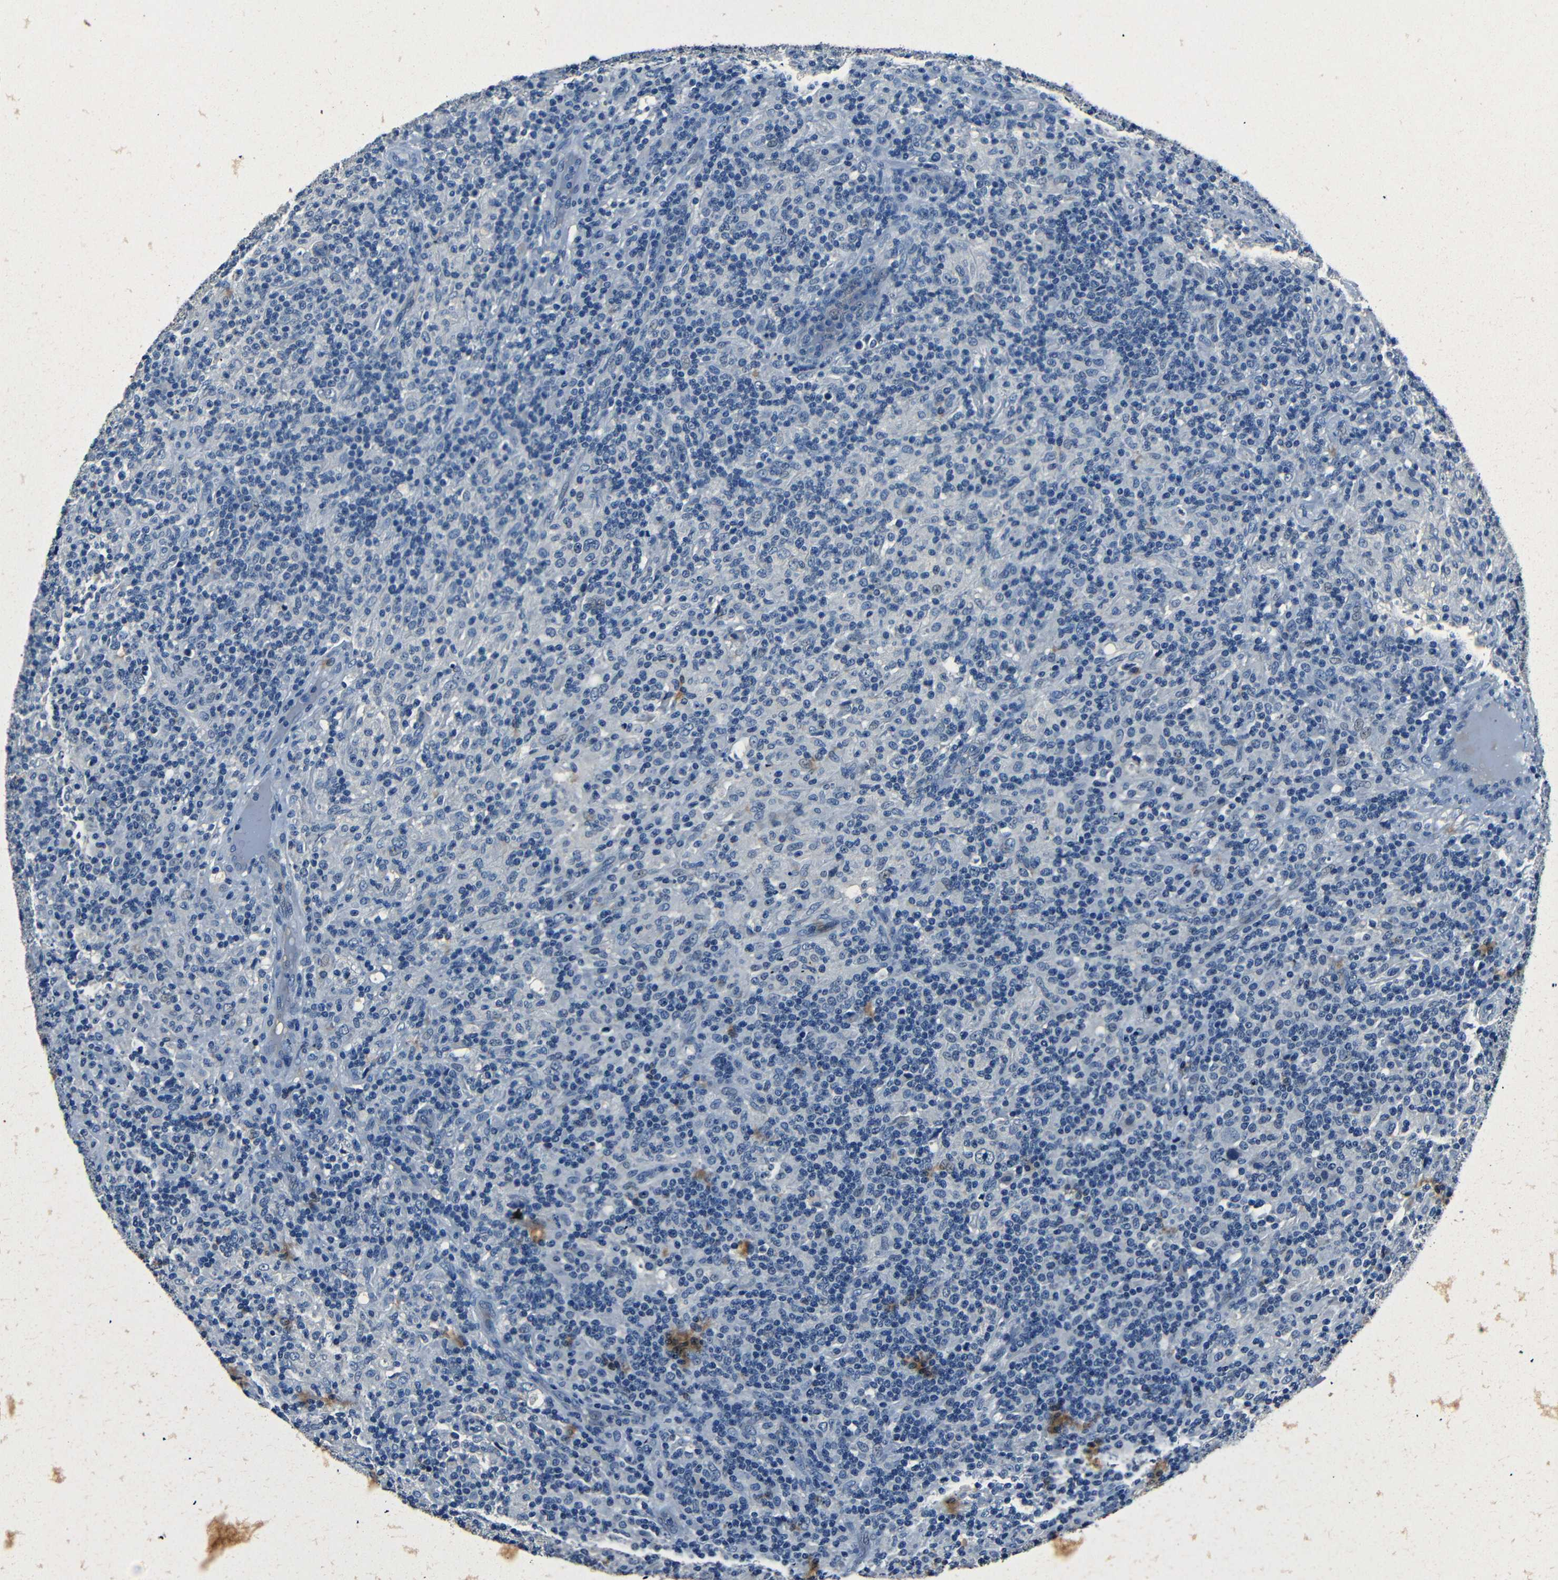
{"staining": {"intensity": "negative", "quantity": "none", "location": "none"}, "tissue": "lymphoma", "cell_type": "Tumor cells", "image_type": "cancer", "snomed": [{"axis": "morphology", "description": "Hodgkin's disease, NOS"}, {"axis": "topography", "description": "Lymph node"}], "caption": "Tumor cells are negative for protein expression in human lymphoma.", "gene": "NCMAP", "patient": {"sex": "male", "age": 70}}